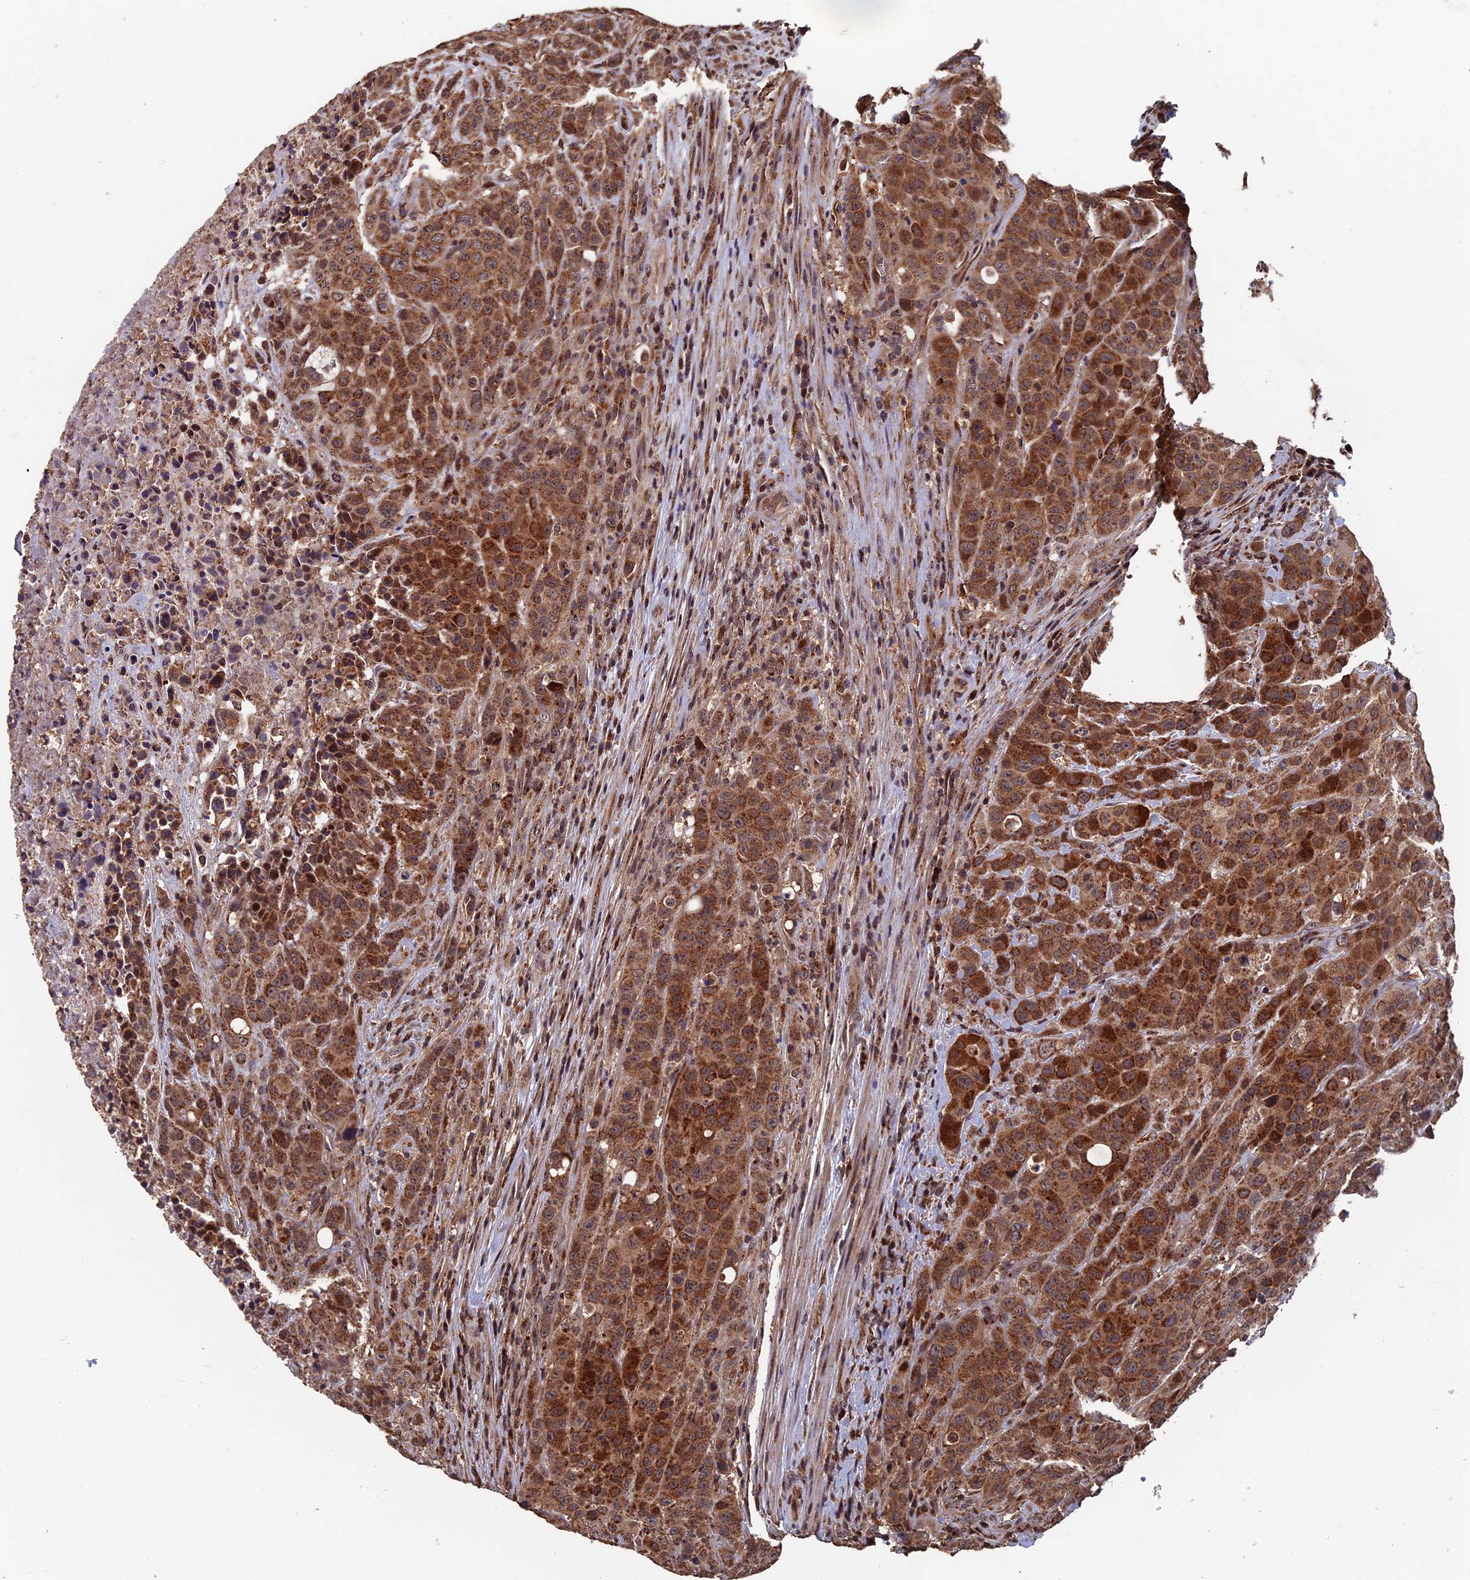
{"staining": {"intensity": "moderate", "quantity": ">75%", "location": "cytoplasmic/membranous"}, "tissue": "colorectal cancer", "cell_type": "Tumor cells", "image_type": "cancer", "snomed": [{"axis": "morphology", "description": "Adenocarcinoma, NOS"}, {"axis": "topography", "description": "Colon"}], "caption": "A medium amount of moderate cytoplasmic/membranous expression is identified in about >75% of tumor cells in colorectal cancer tissue.", "gene": "RASGRF1", "patient": {"sex": "male", "age": 62}}